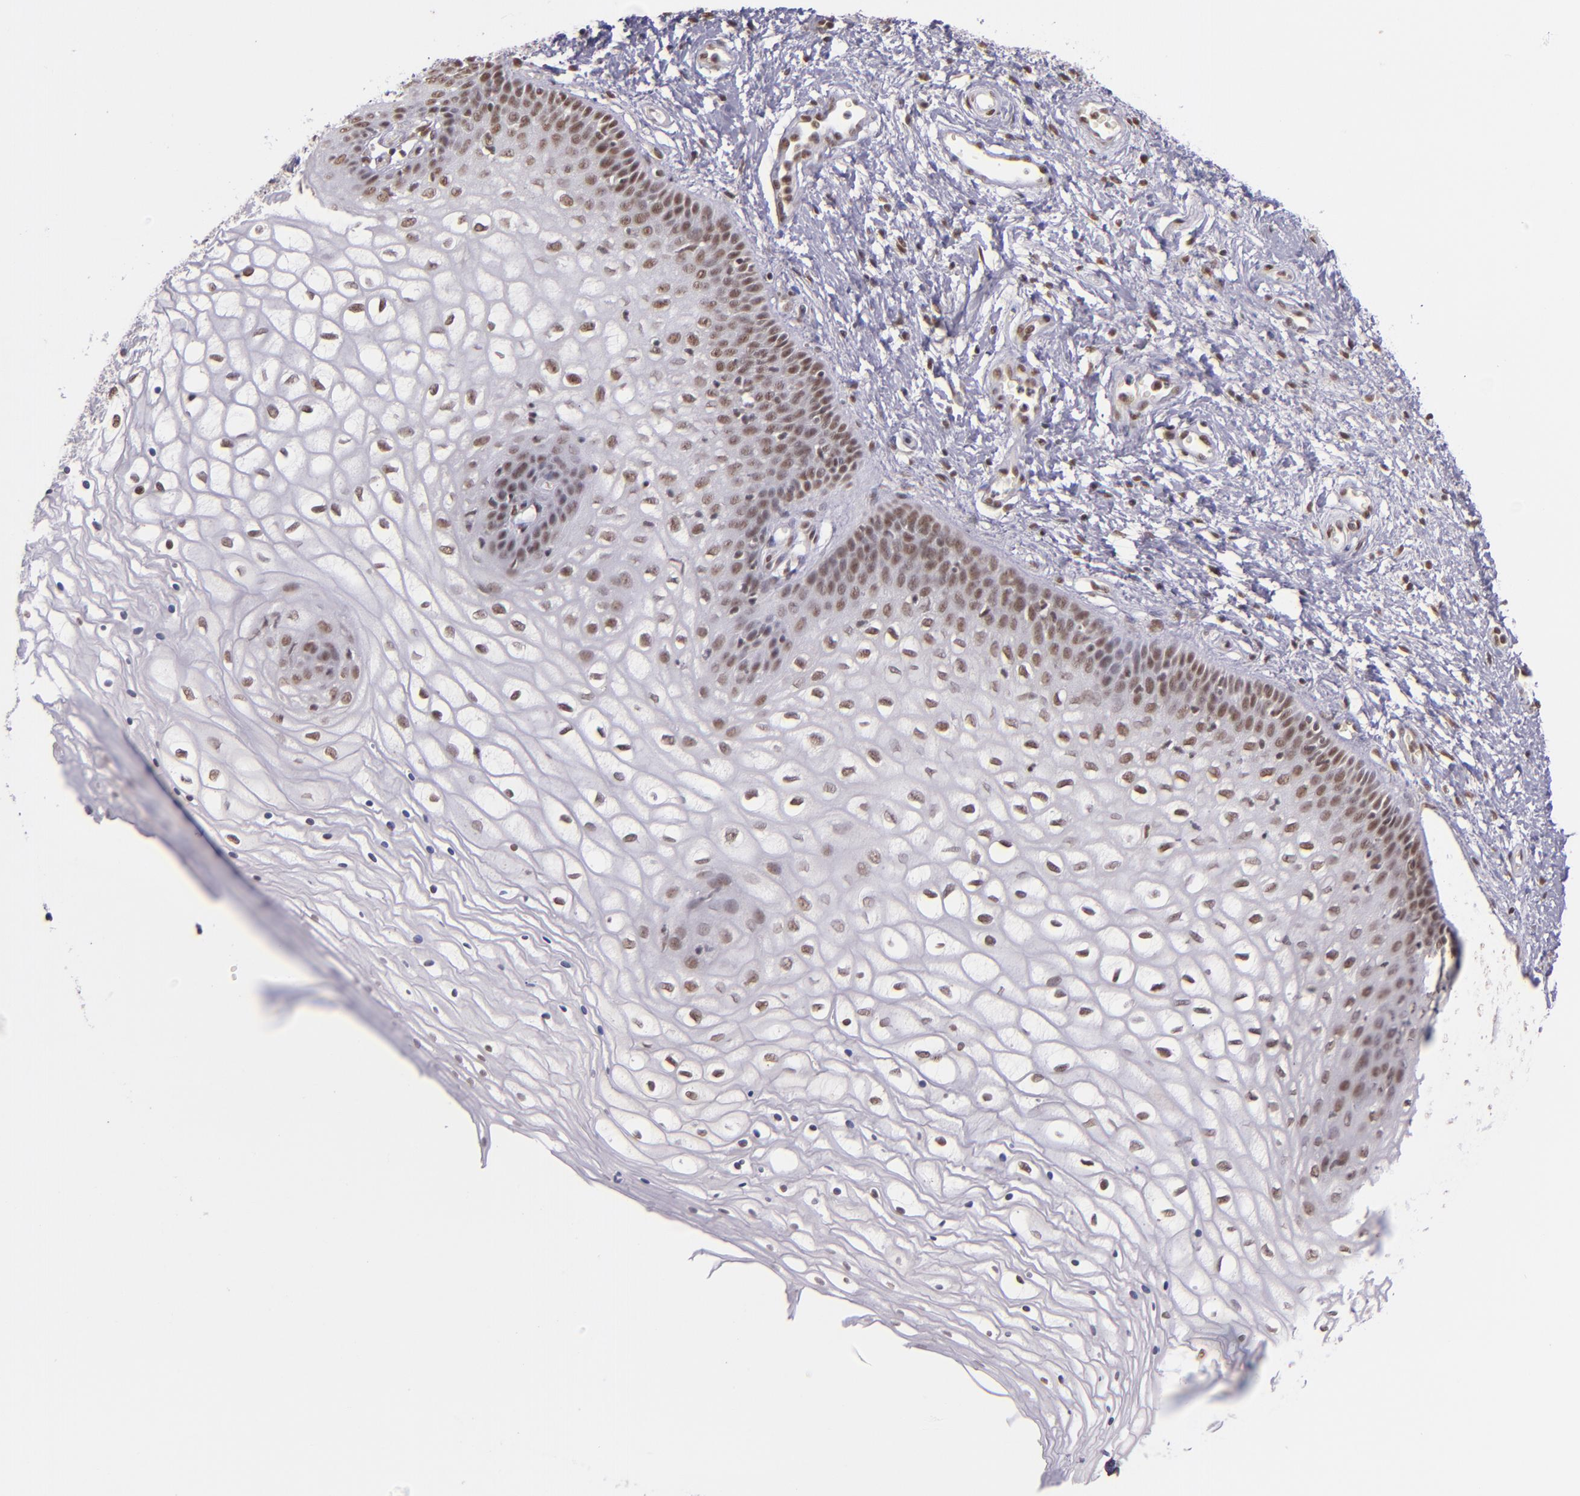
{"staining": {"intensity": "moderate", "quantity": "25%-75%", "location": "nuclear"}, "tissue": "vagina", "cell_type": "Squamous epithelial cells", "image_type": "normal", "snomed": [{"axis": "morphology", "description": "Normal tissue, NOS"}, {"axis": "topography", "description": "Vagina"}], "caption": "Brown immunohistochemical staining in unremarkable vagina exhibits moderate nuclear staining in approximately 25%-75% of squamous epithelial cells.", "gene": "ZNF148", "patient": {"sex": "female", "age": 34}}